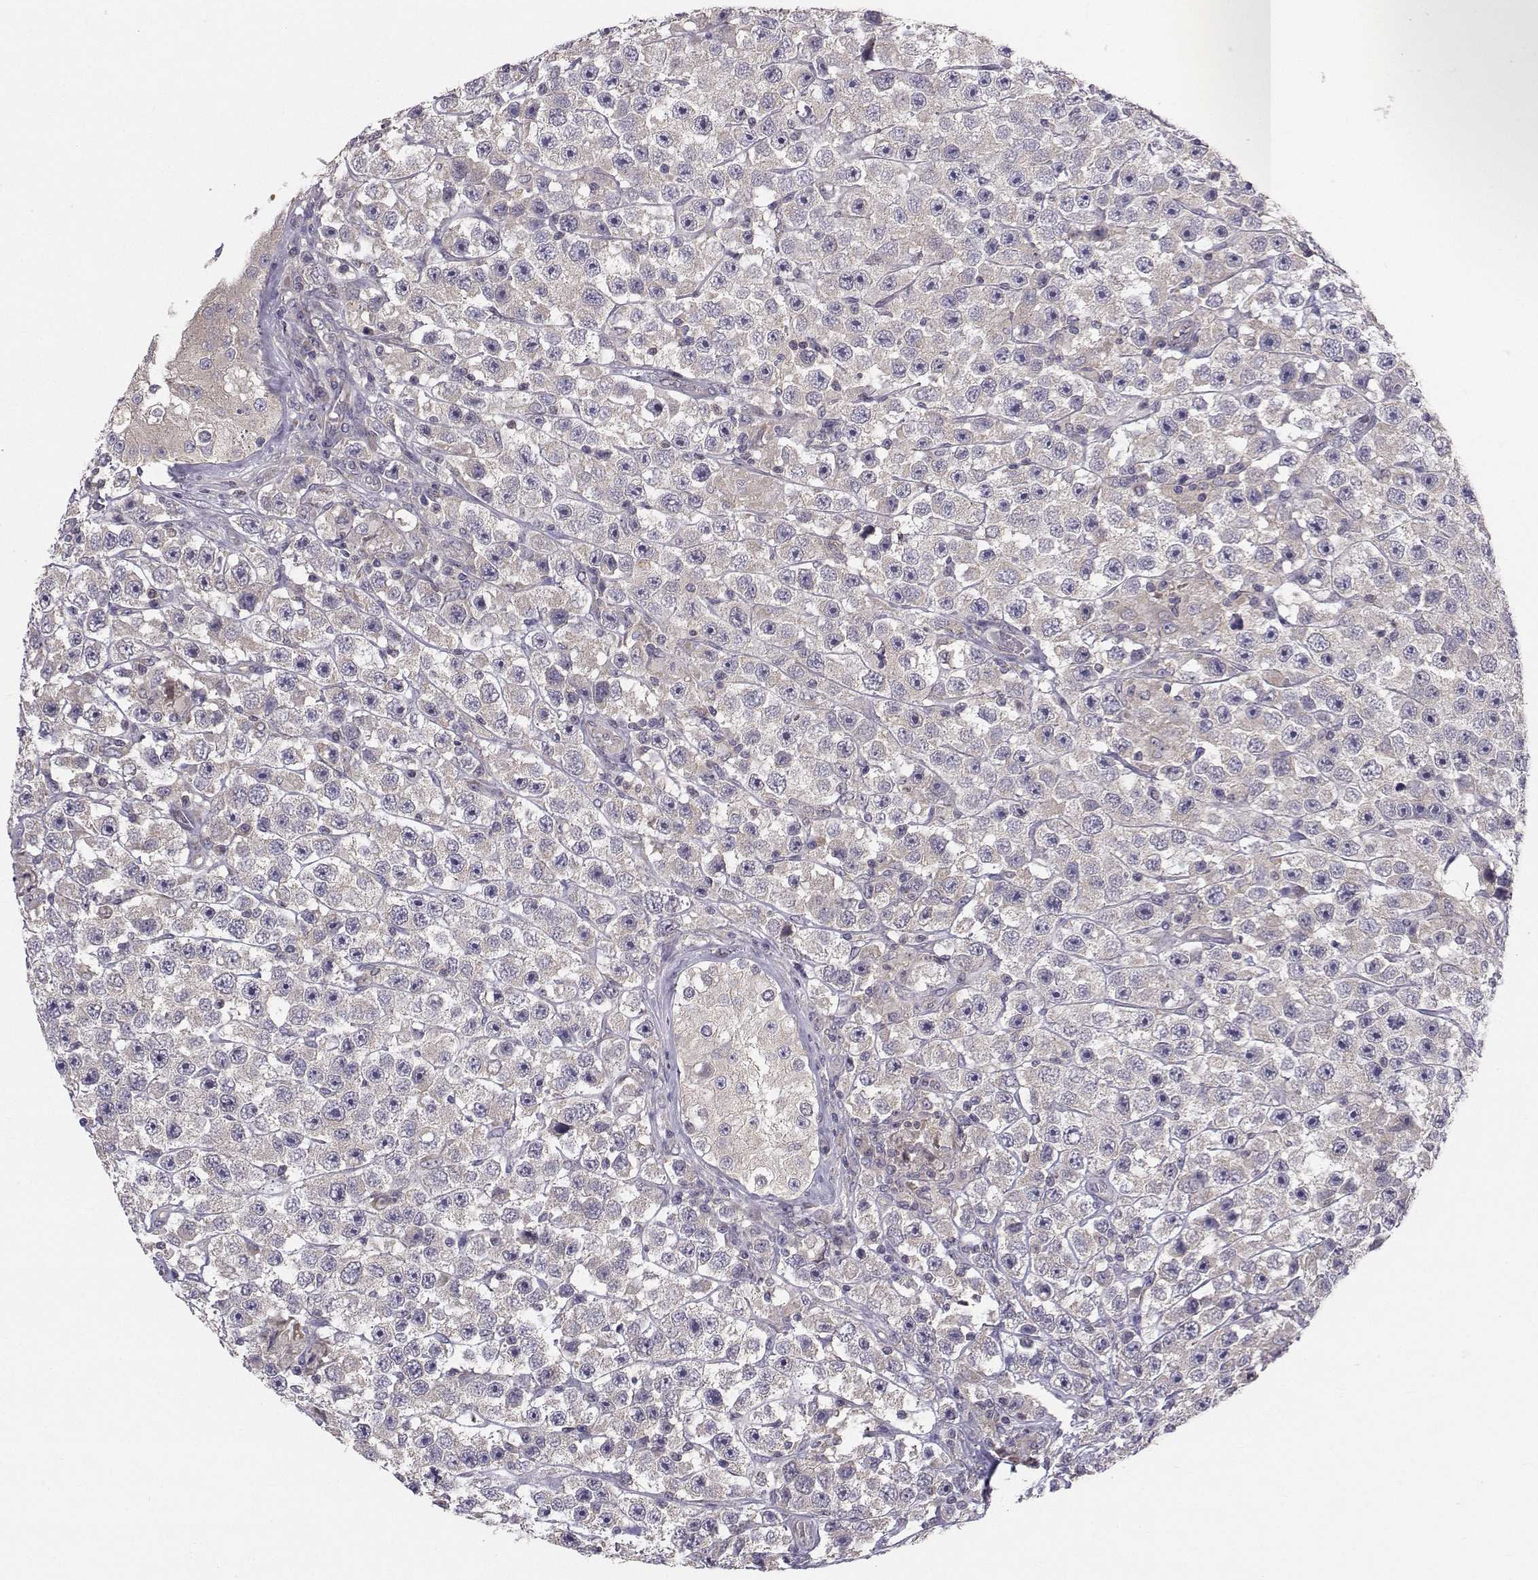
{"staining": {"intensity": "negative", "quantity": "none", "location": "none"}, "tissue": "testis cancer", "cell_type": "Tumor cells", "image_type": "cancer", "snomed": [{"axis": "morphology", "description": "Seminoma, NOS"}, {"axis": "topography", "description": "Testis"}], "caption": "The image reveals no staining of tumor cells in testis seminoma.", "gene": "PEX5L", "patient": {"sex": "male", "age": 45}}